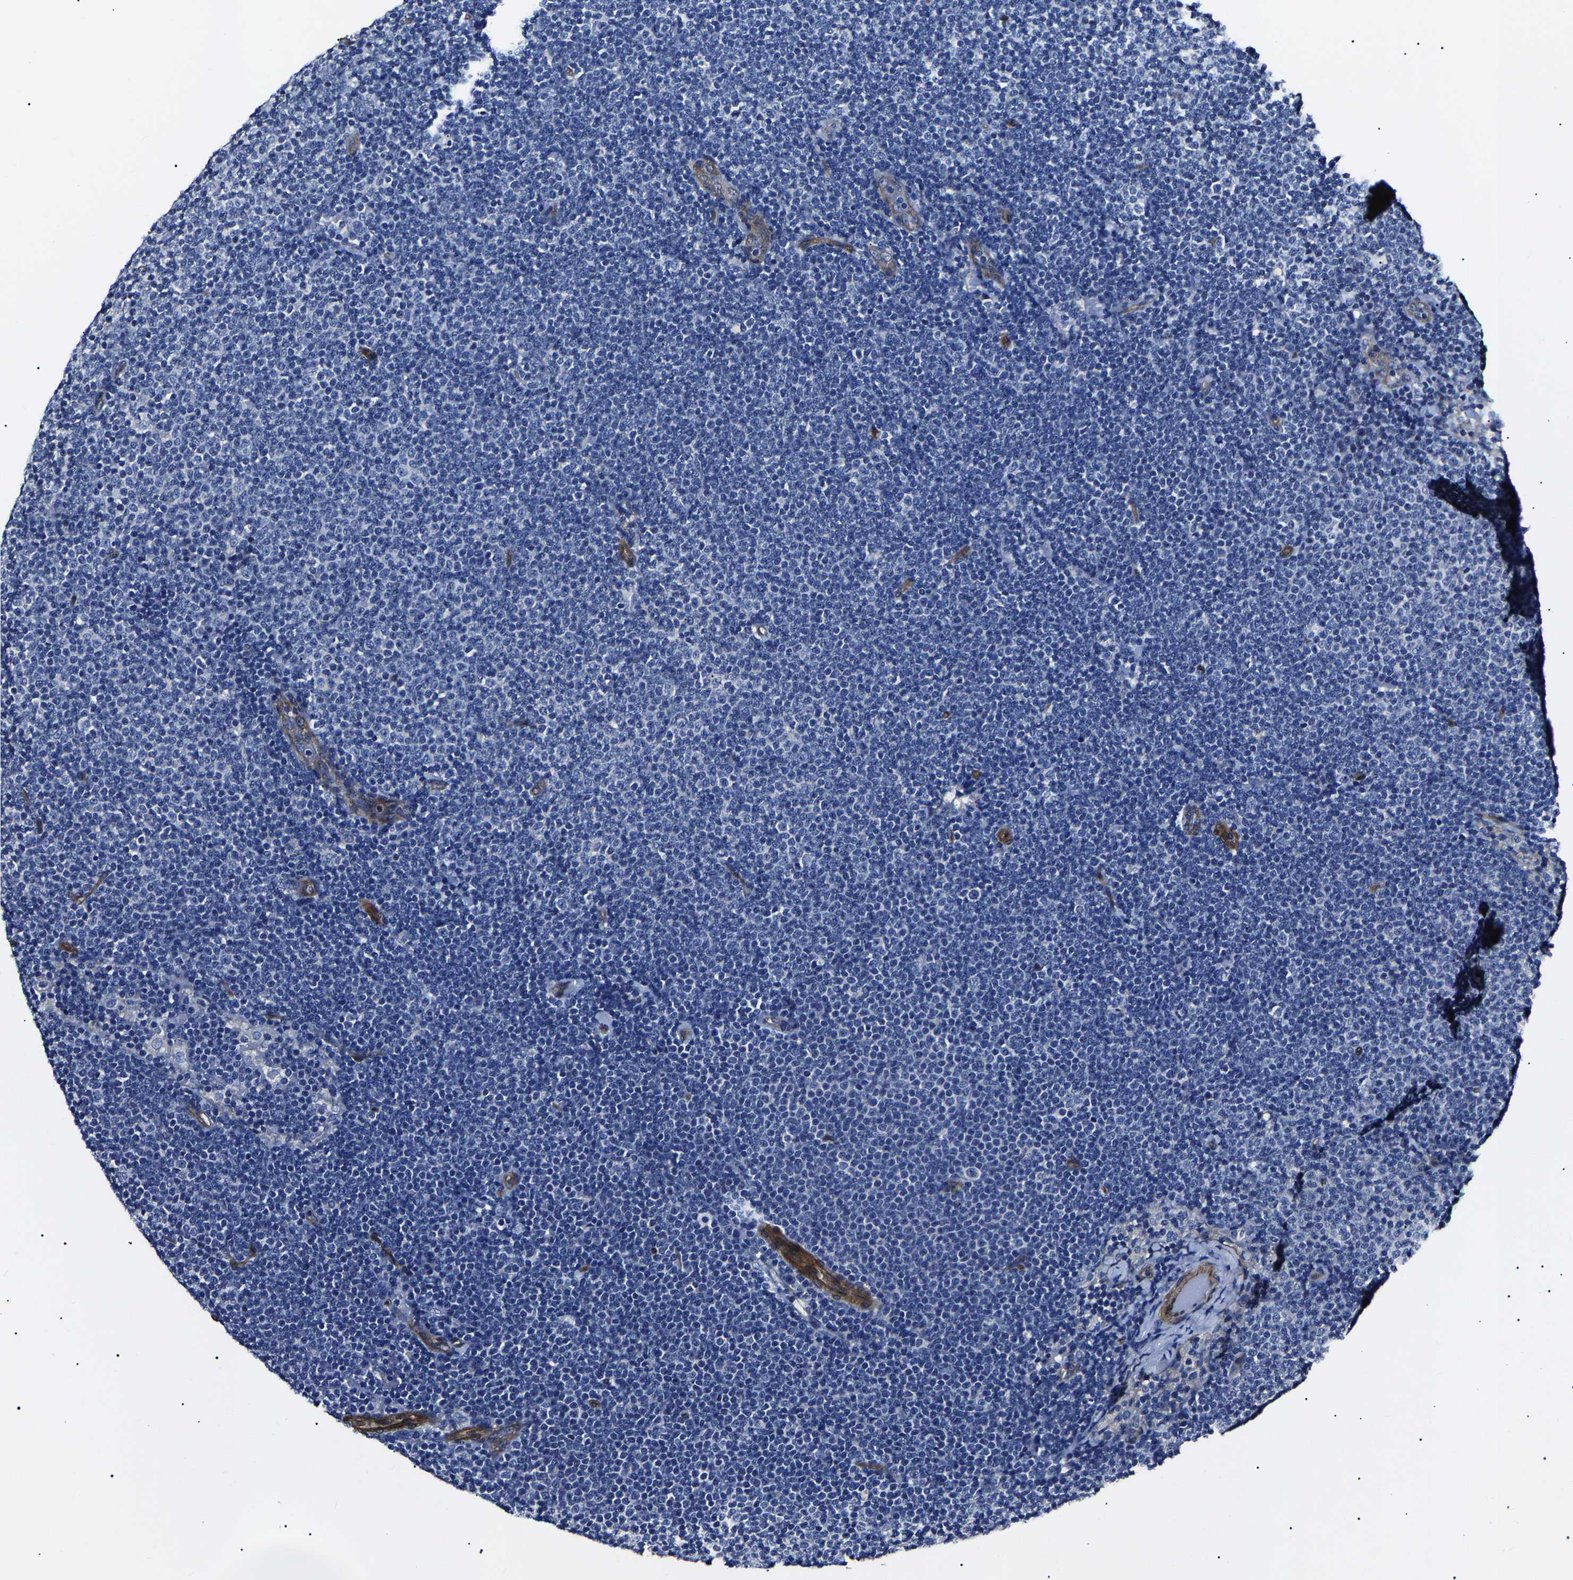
{"staining": {"intensity": "negative", "quantity": "none", "location": "none"}, "tissue": "lymphoma", "cell_type": "Tumor cells", "image_type": "cancer", "snomed": [{"axis": "morphology", "description": "Malignant lymphoma, non-Hodgkin's type, Low grade"}, {"axis": "topography", "description": "Lymph node"}], "caption": "The histopathology image shows no significant expression in tumor cells of malignant lymphoma, non-Hodgkin's type (low-grade).", "gene": "KLHL42", "patient": {"sex": "female", "age": 53}}